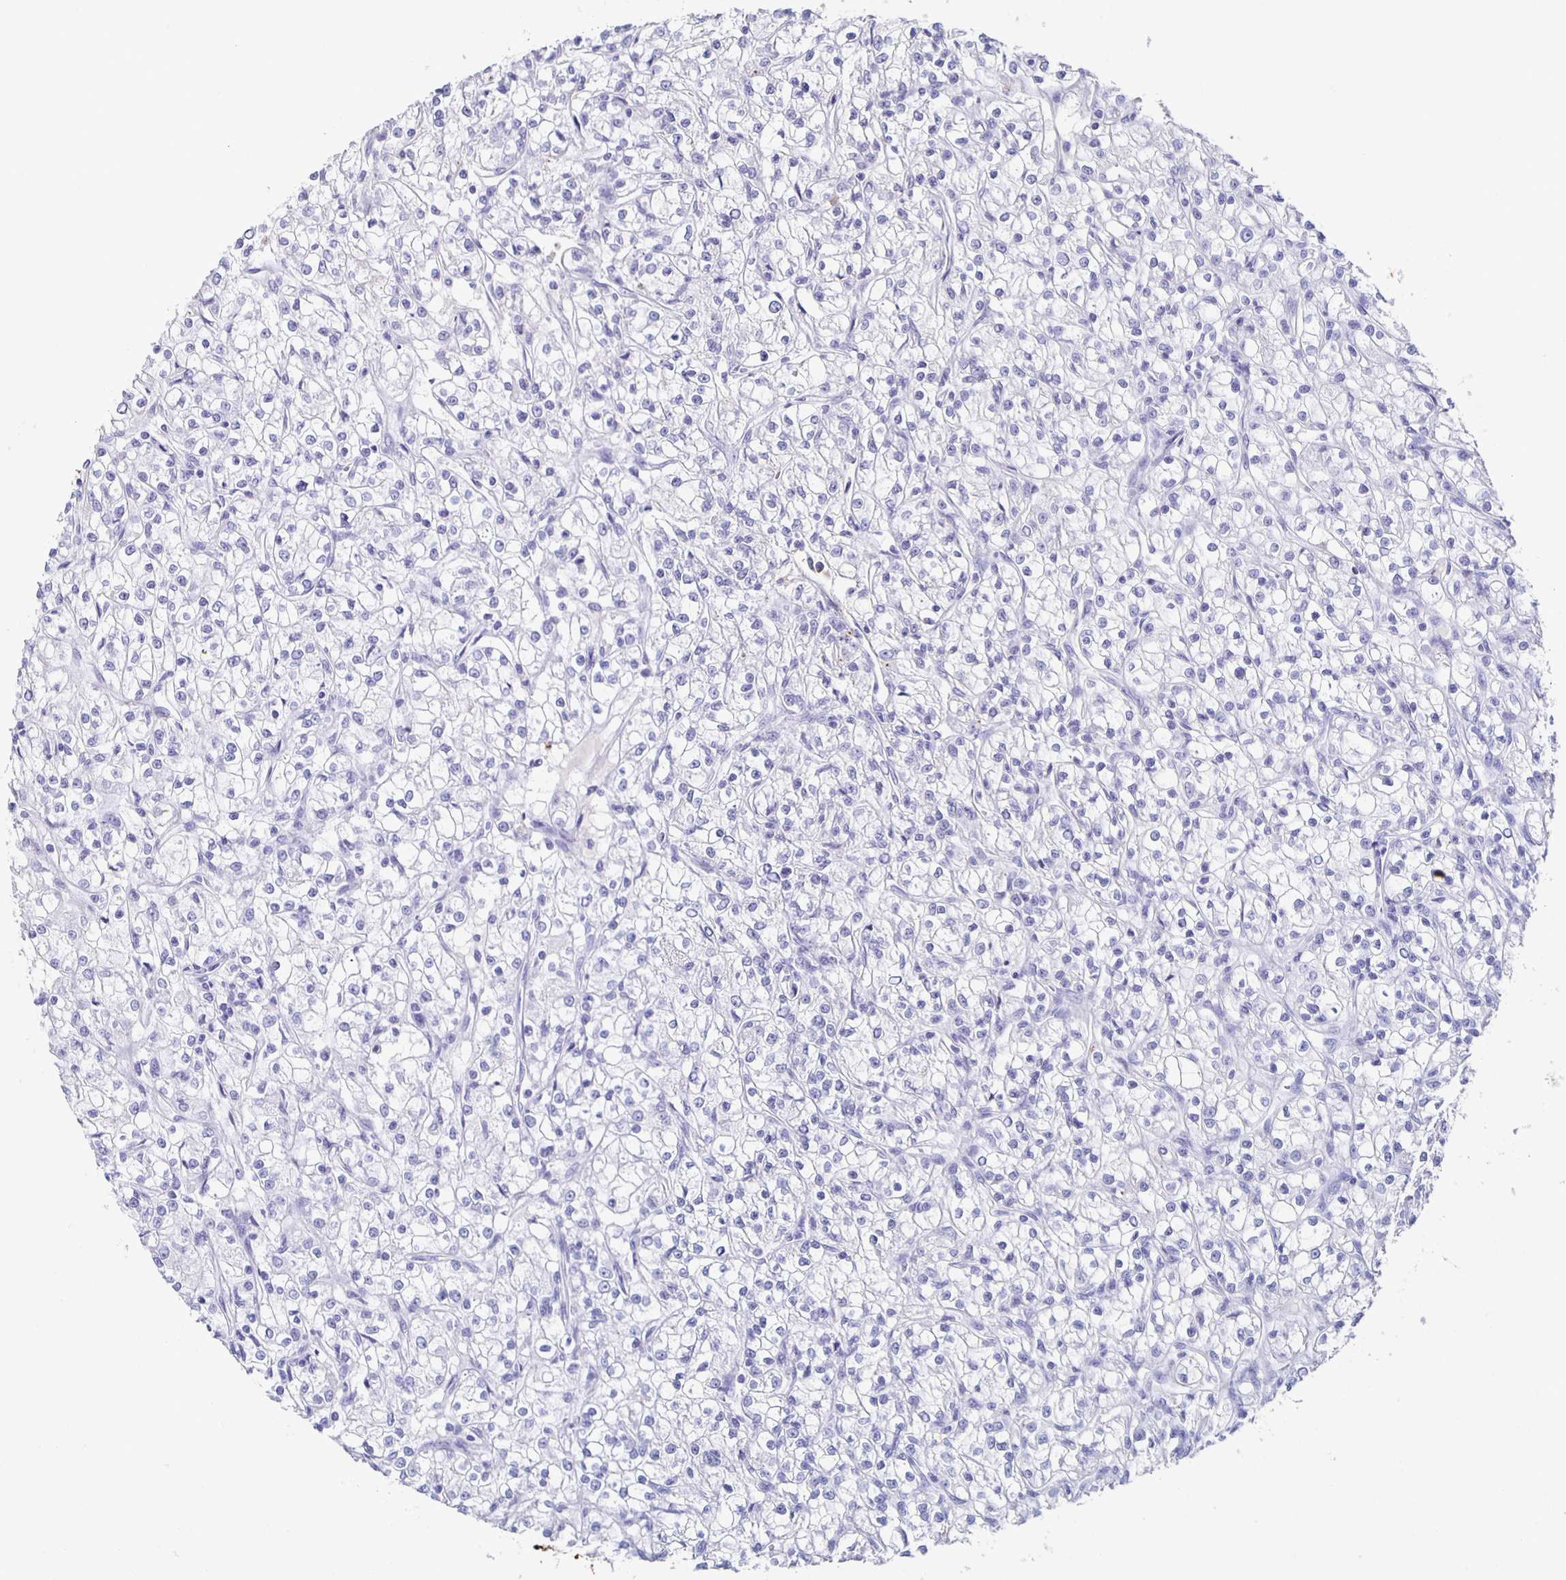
{"staining": {"intensity": "negative", "quantity": "none", "location": "none"}, "tissue": "renal cancer", "cell_type": "Tumor cells", "image_type": "cancer", "snomed": [{"axis": "morphology", "description": "Adenocarcinoma, NOS"}, {"axis": "topography", "description": "Kidney"}], "caption": "IHC of human renal cancer (adenocarcinoma) exhibits no expression in tumor cells. Brightfield microscopy of IHC stained with DAB (3,3'-diaminobenzidine) (brown) and hematoxylin (blue), captured at high magnification.", "gene": "FGA", "patient": {"sex": "female", "age": 59}}